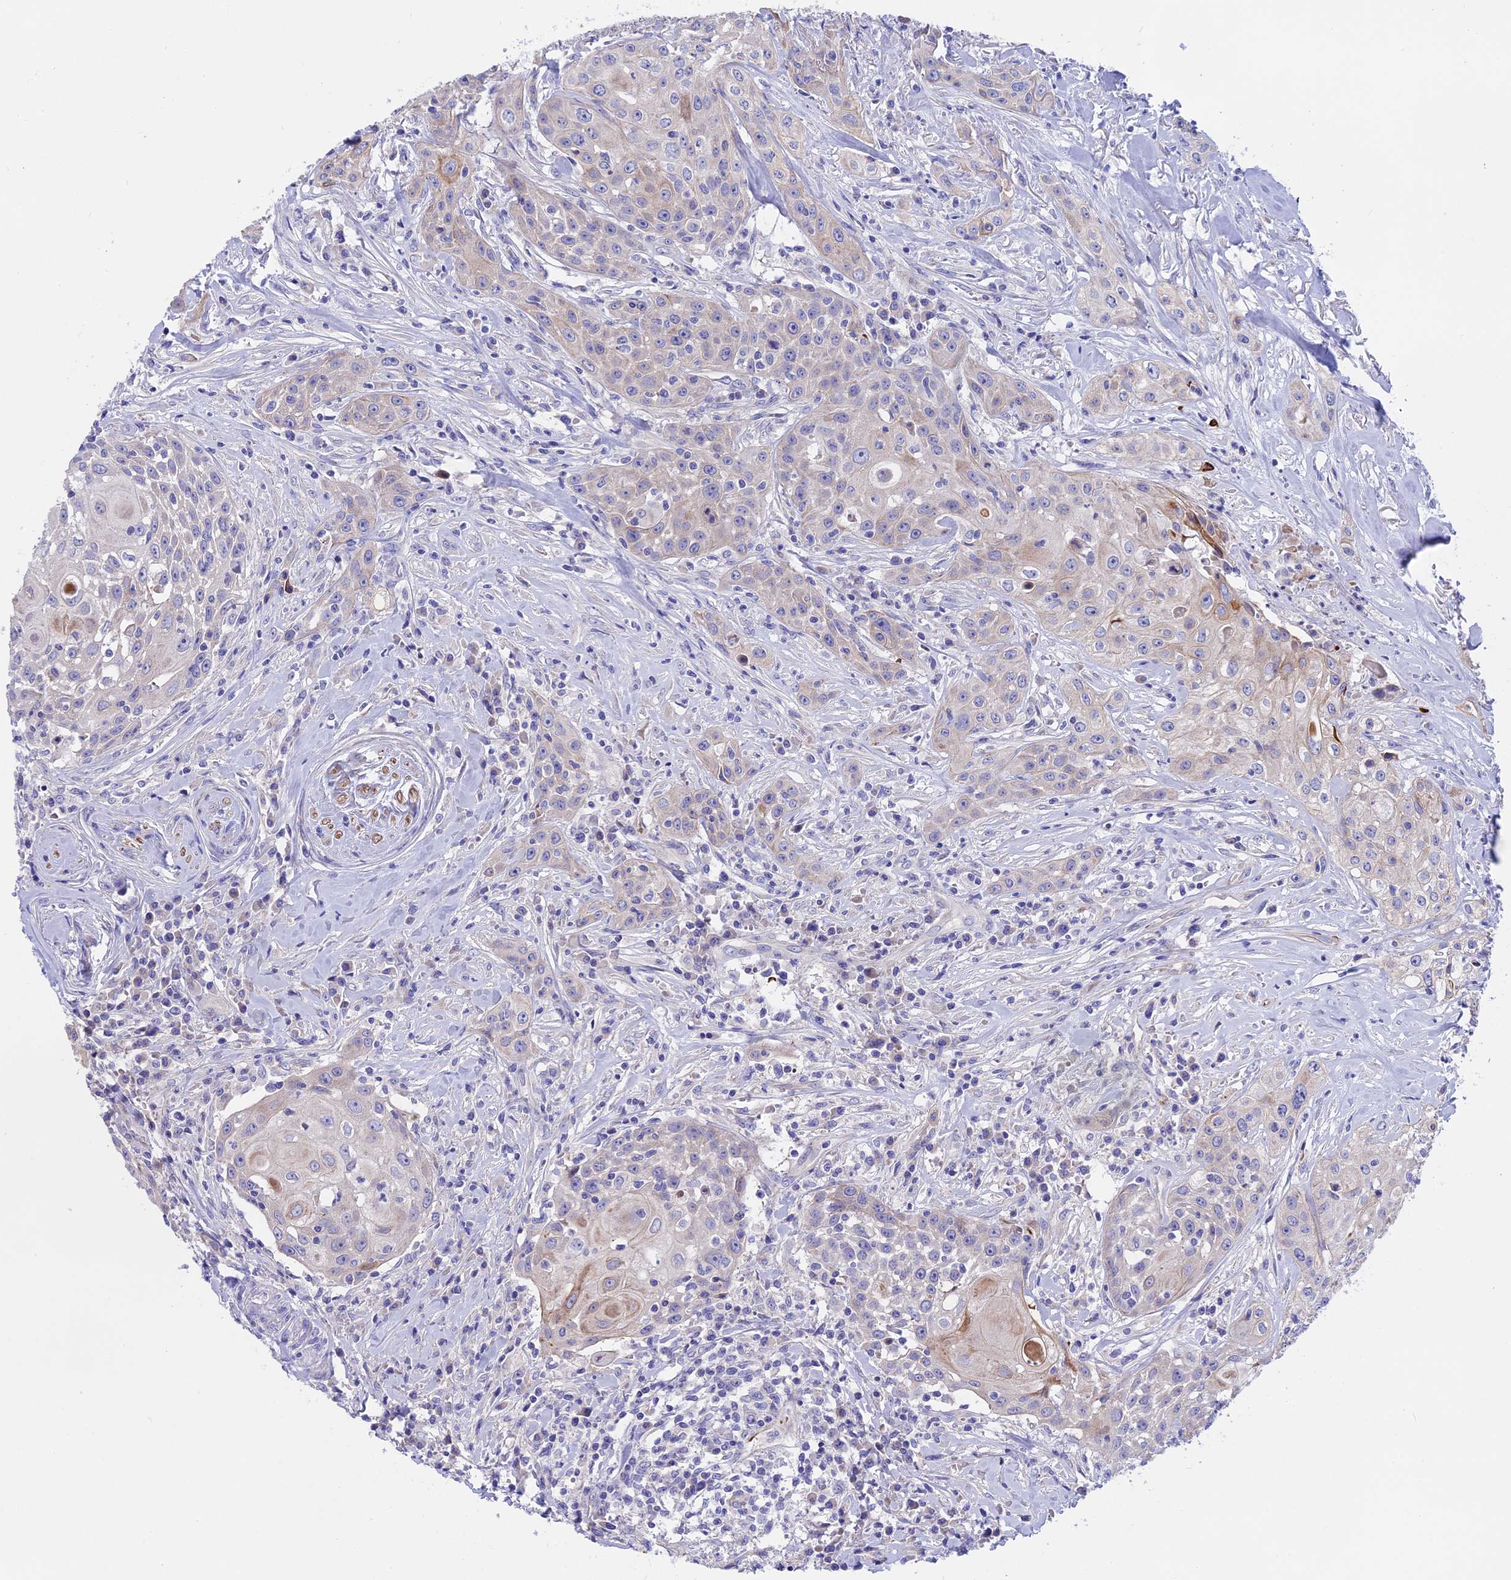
{"staining": {"intensity": "weak", "quantity": "<25%", "location": "cytoplasmic/membranous"}, "tissue": "head and neck cancer", "cell_type": "Tumor cells", "image_type": "cancer", "snomed": [{"axis": "morphology", "description": "Squamous cell carcinoma, NOS"}, {"axis": "topography", "description": "Oral tissue"}, {"axis": "topography", "description": "Head-Neck"}], "caption": "An image of head and neck cancer stained for a protein reveals no brown staining in tumor cells.", "gene": "TMEM138", "patient": {"sex": "female", "age": 82}}